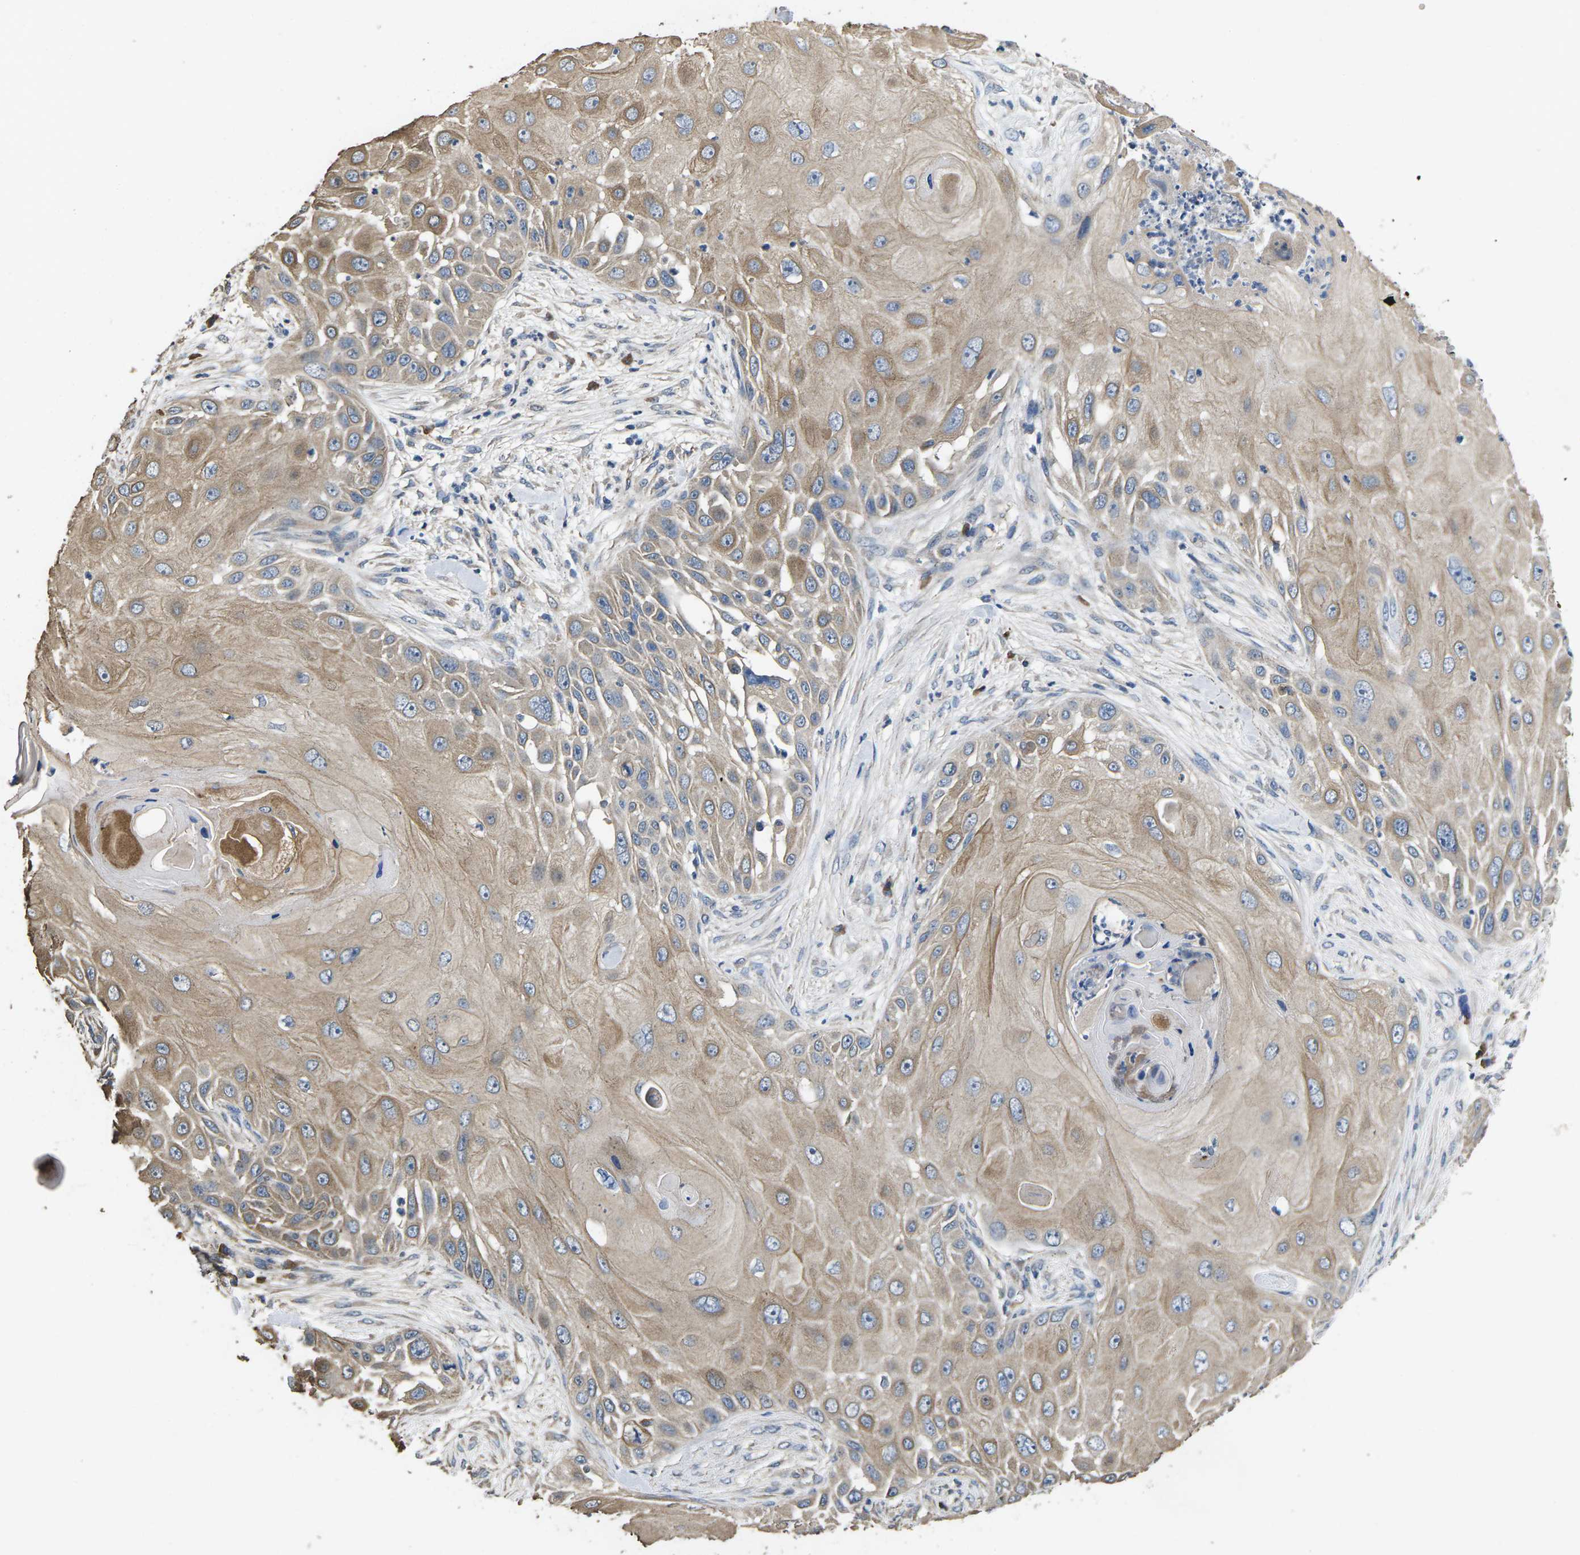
{"staining": {"intensity": "weak", "quantity": "25%-75%", "location": "cytoplasmic/membranous"}, "tissue": "skin cancer", "cell_type": "Tumor cells", "image_type": "cancer", "snomed": [{"axis": "morphology", "description": "Squamous cell carcinoma, NOS"}, {"axis": "topography", "description": "Skin"}], "caption": "The micrograph demonstrates a brown stain indicating the presence of a protein in the cytoplasmic/membranous of tumor cells in skin cancer.", "gene": "B4GAT1", "patient": {"sex": "female", "age": 44}}